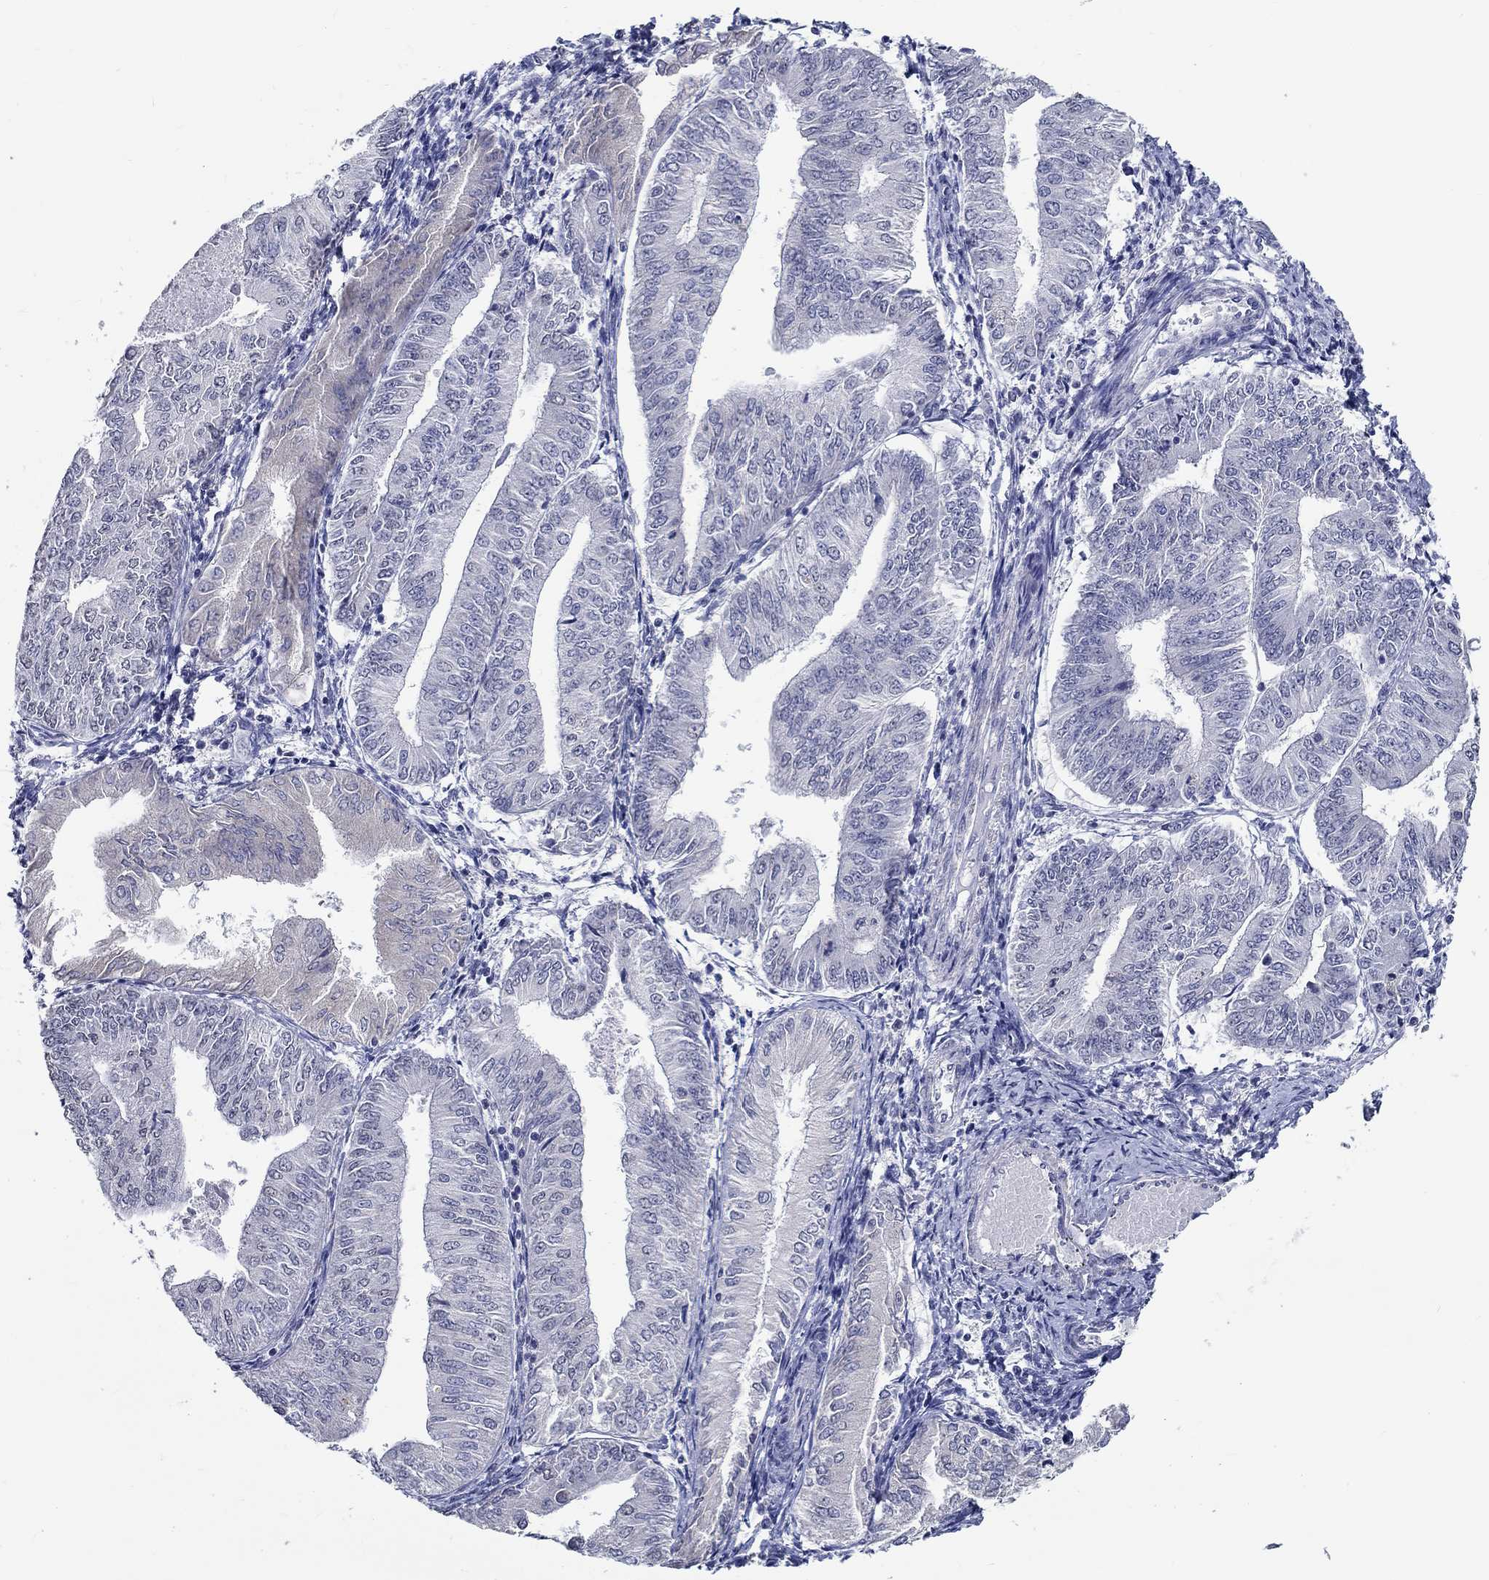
{"staining": {"intensity": "negative", "quantity": "none", "location": "none"}, "tissue": "endometrial cancer", "cell_type": "Tumor cells", "image_type": "cancer", "snomed": [{"axis": "morphology", "description": "Adenocarcinoma, NOS"}, {"axis": "topography", "description": "Endometrium"}], "caption": "An image of endometrial cancer (adenocarcinoma) stained for a protein demonstrates no brown staining in tumor cells.", "gene": "PDE1B", "patient": {"sex": "female", "age": 53}}